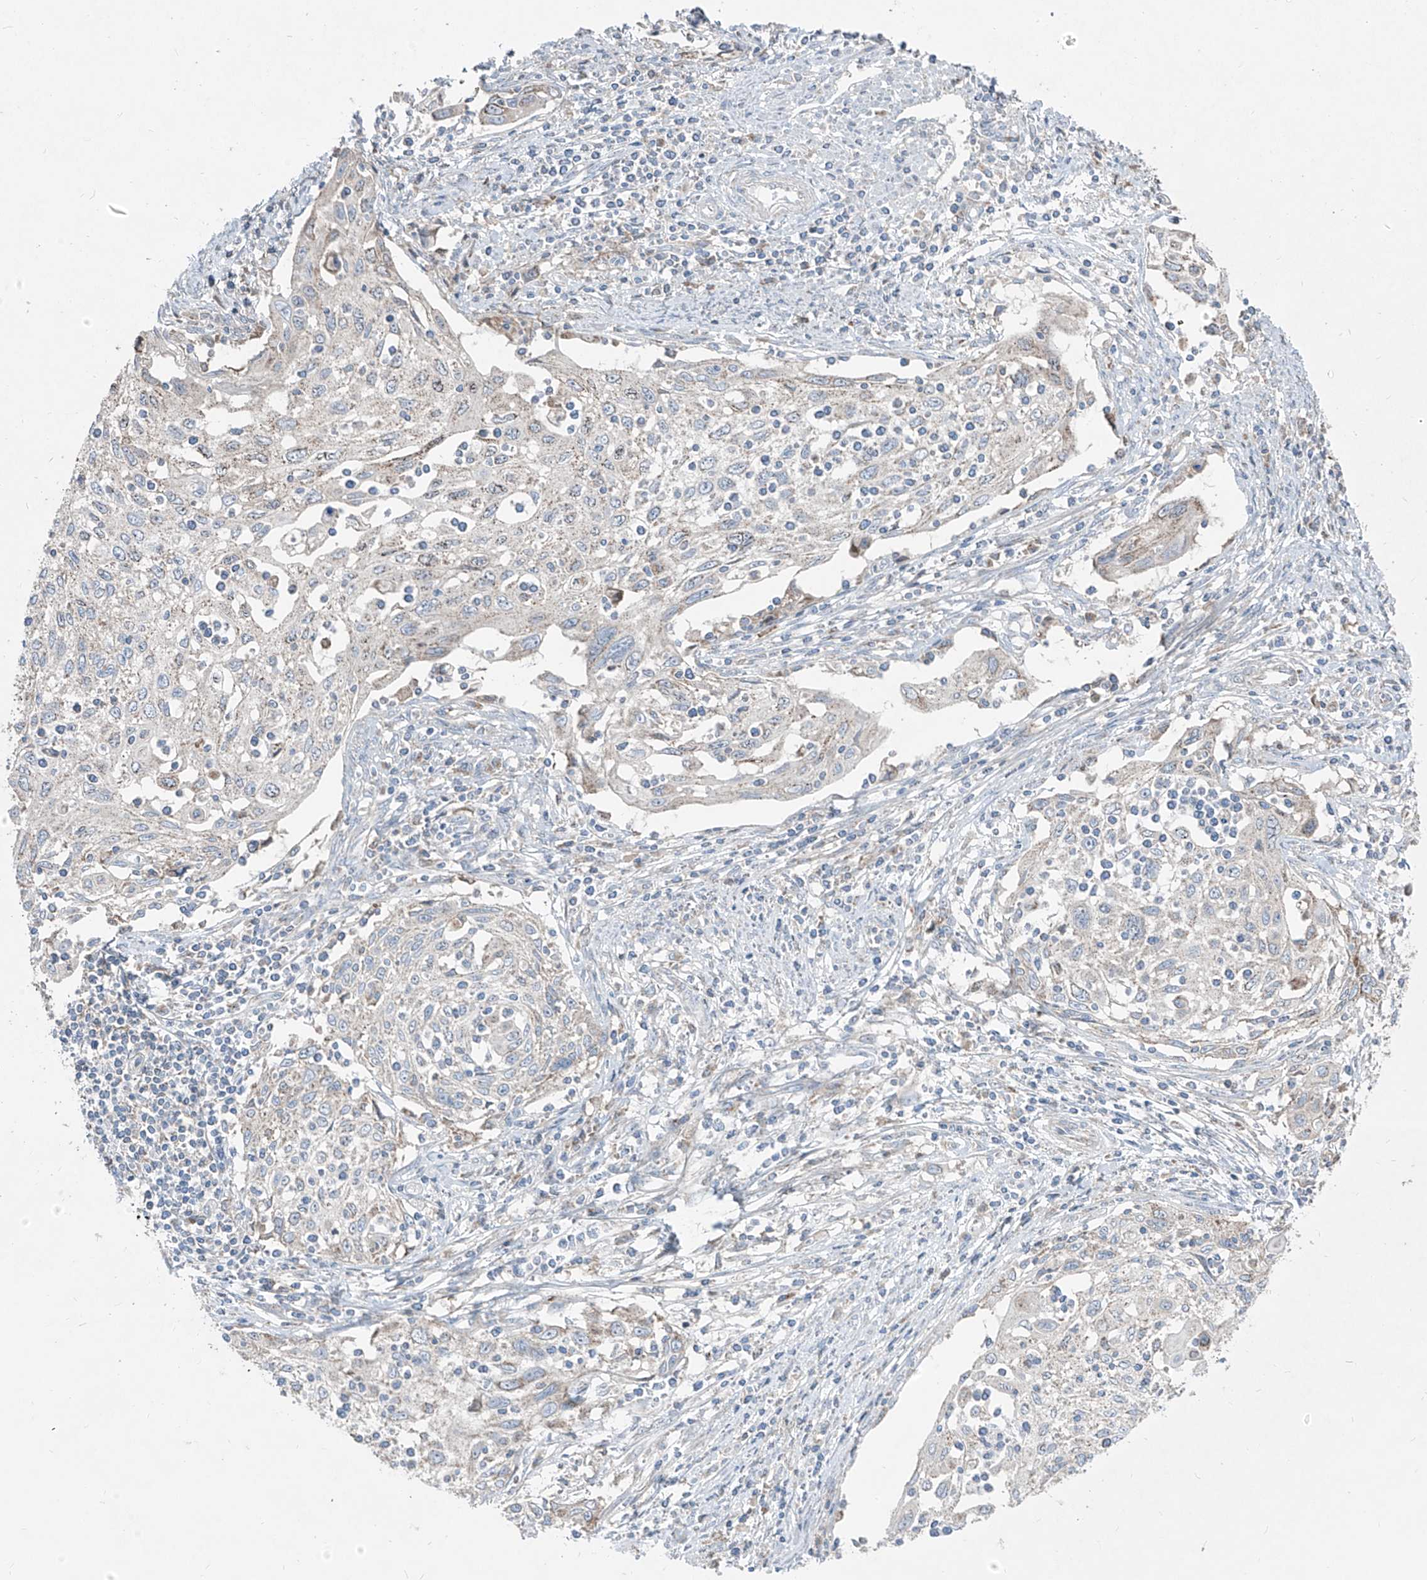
{"staining": {"intensity": "weak", "quantity": "<25%", "location": "cytoplasmic/membranous"}, "tissue": "cervical cancer", "cell_type": "Tumor cells", "image_type": "cancer", "snomed": [{"axis": "morphology", "description": "Squamous cell carcinoma, NOS"}, {"axis": "topography", "description": "Cervix"}], "caption": "IHC image of cervical cancer (squamous cell carcinoma) stained for a protein (brown), which exhibits no expression in tumor cells.", "gene": "ABCD3", "patient": {"sex": "female", "age": 70}}